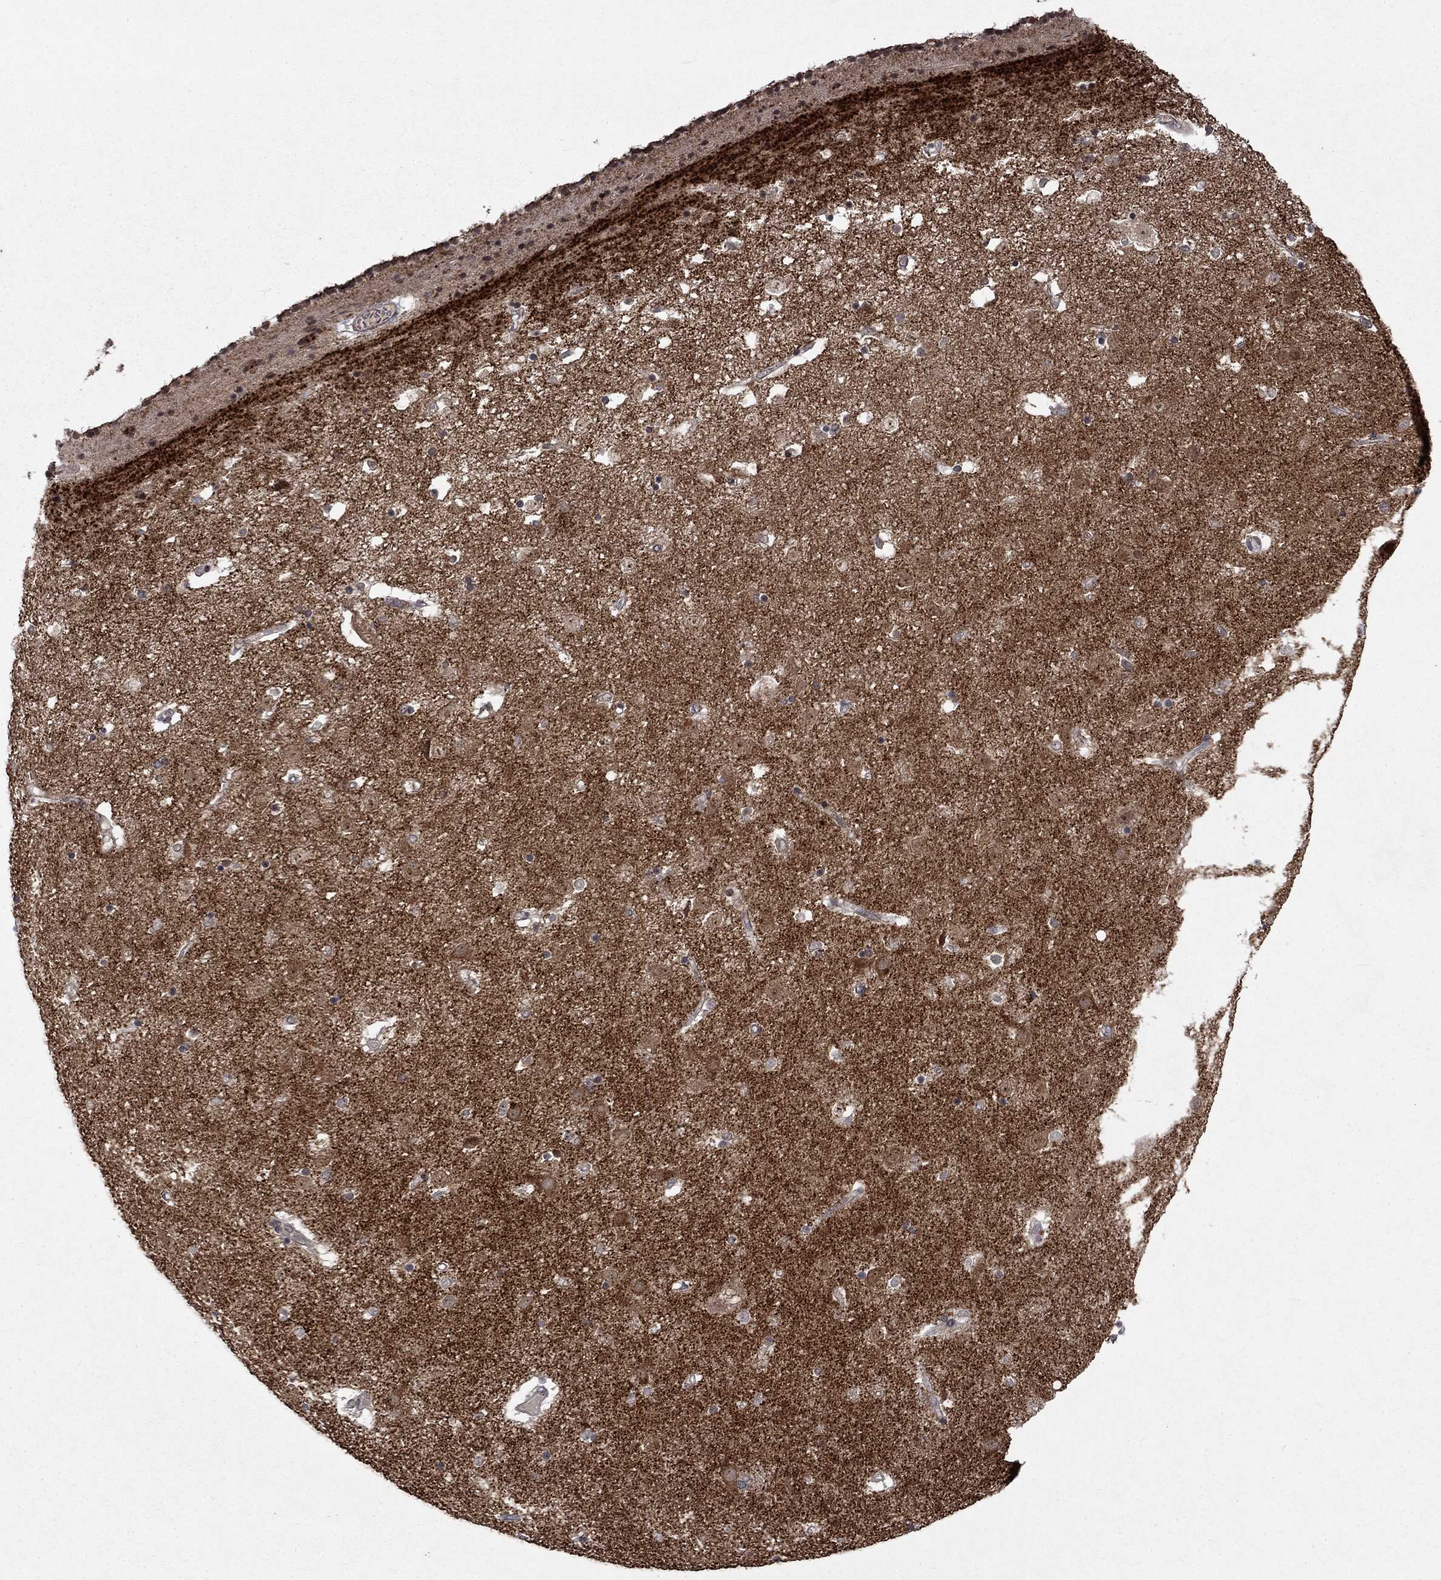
{"staining": {"intensity": "negative", "quantity": "none", "location": "none"}, "tissue": "caudate", "cell_type": "Glial cells", "image_type": "normal", "snomed": [{"axis": "morphology", "description": "Normal tissue, NOS"}, {"axis": "topography", "description": "Lateral ventricle wall"}], "caption": "Photomicrograph shows no protein expression in glial cells of normal caudate. (Immunohistochemistry, brightfield microscopy, high magnification).", "gene": "PPP1R9A", "patient": {"sex": "female", "age": 71}}